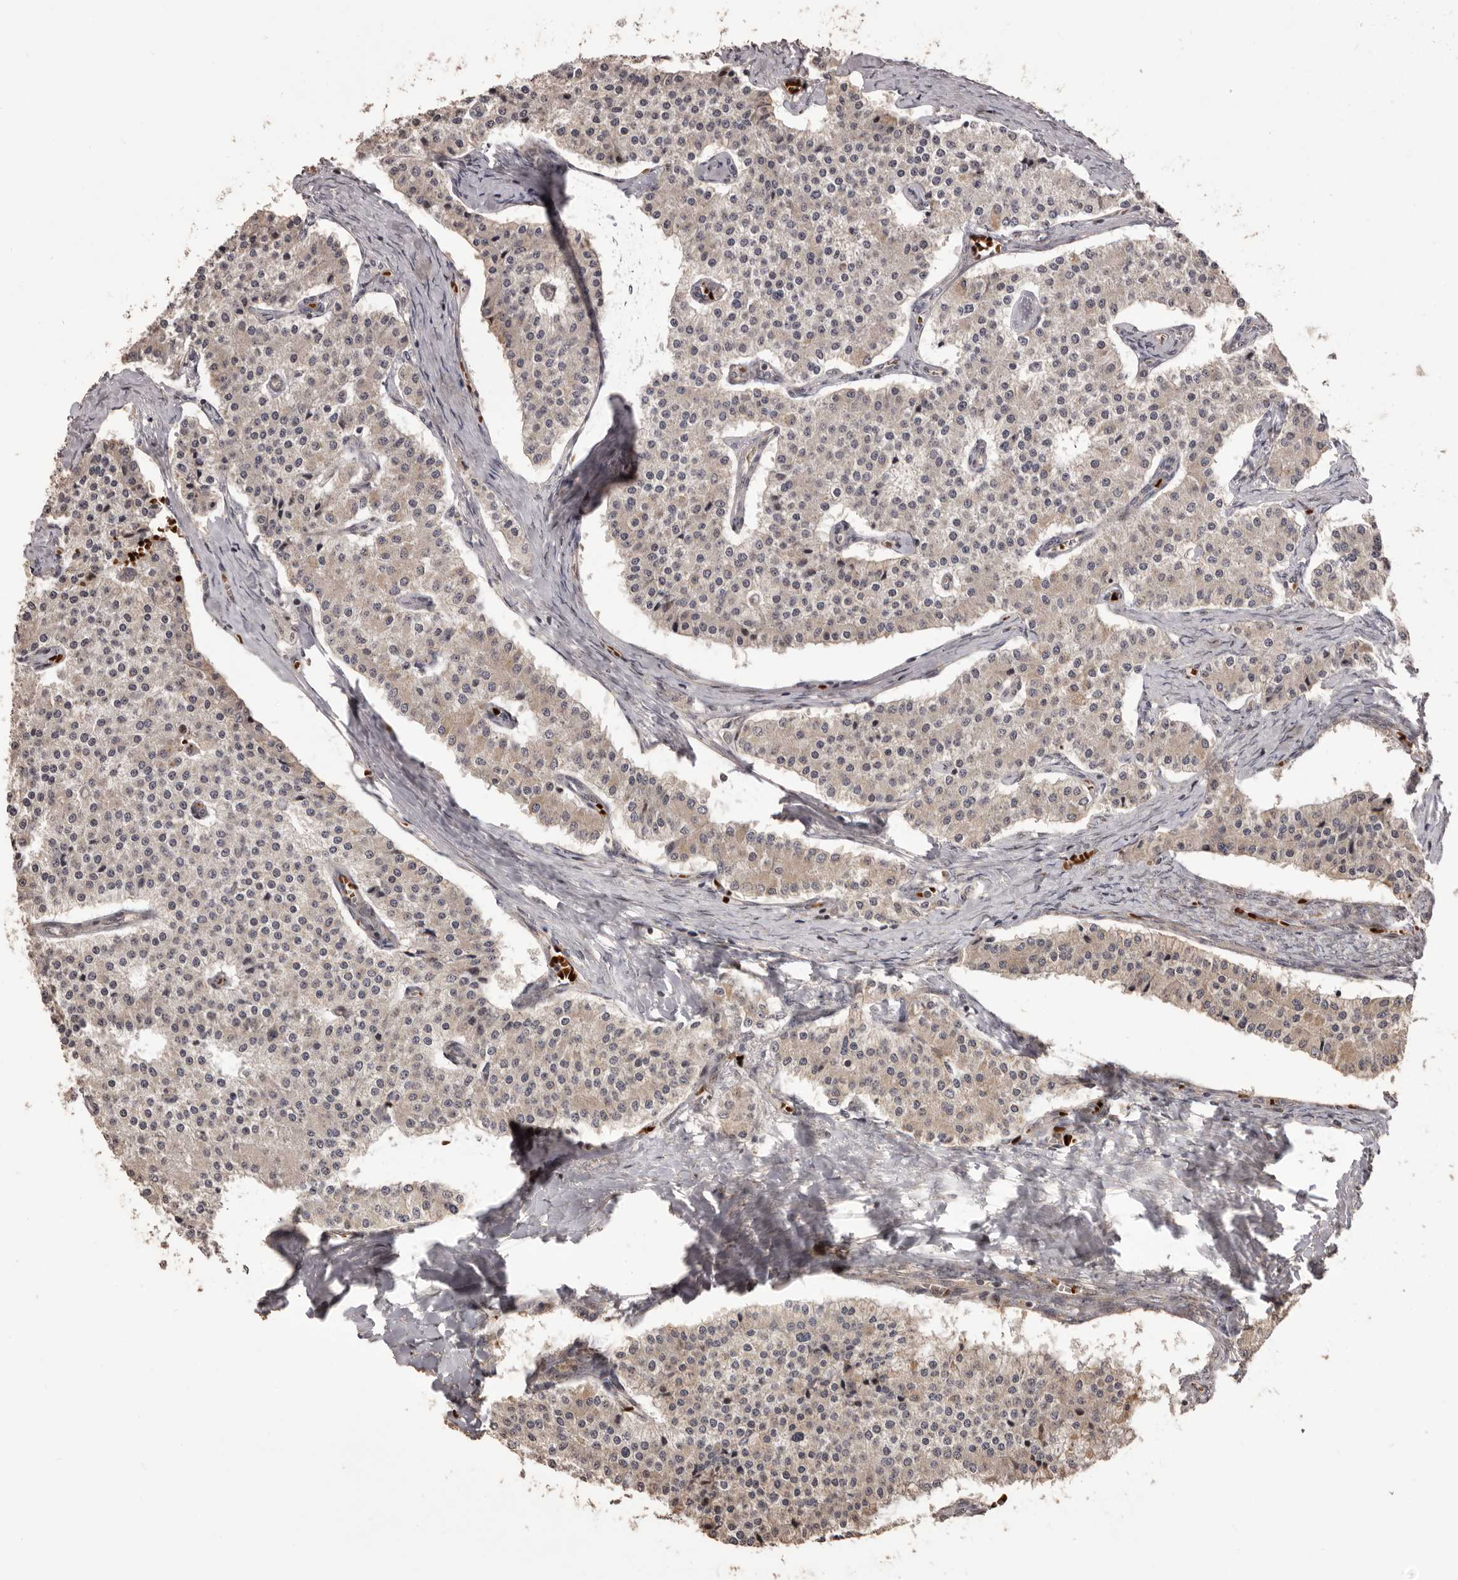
{"staining": {"intensity": "weak", "quantity": ">75%", "location": "cytoplasmic/membranous"}, "tissue": "carcinoid", "cell_type": "Tumor cells", "image_type": "cancer", "snomed": [{"axis": "morphology", "description": "Carcinoid, malignant, NOS"}, {"axis": "topography", "description": "Colon"}], "caption": "Immunohistochemical staining of malignant carcinoid shows weak cytoplasmic/membranous protein positivity in approximately >75% of tumor cells. (Brightfield microscopy of DAB IHC at high magnification).", "gene": "QRSL1", "patient": {"sex": "female", "age": 52}}